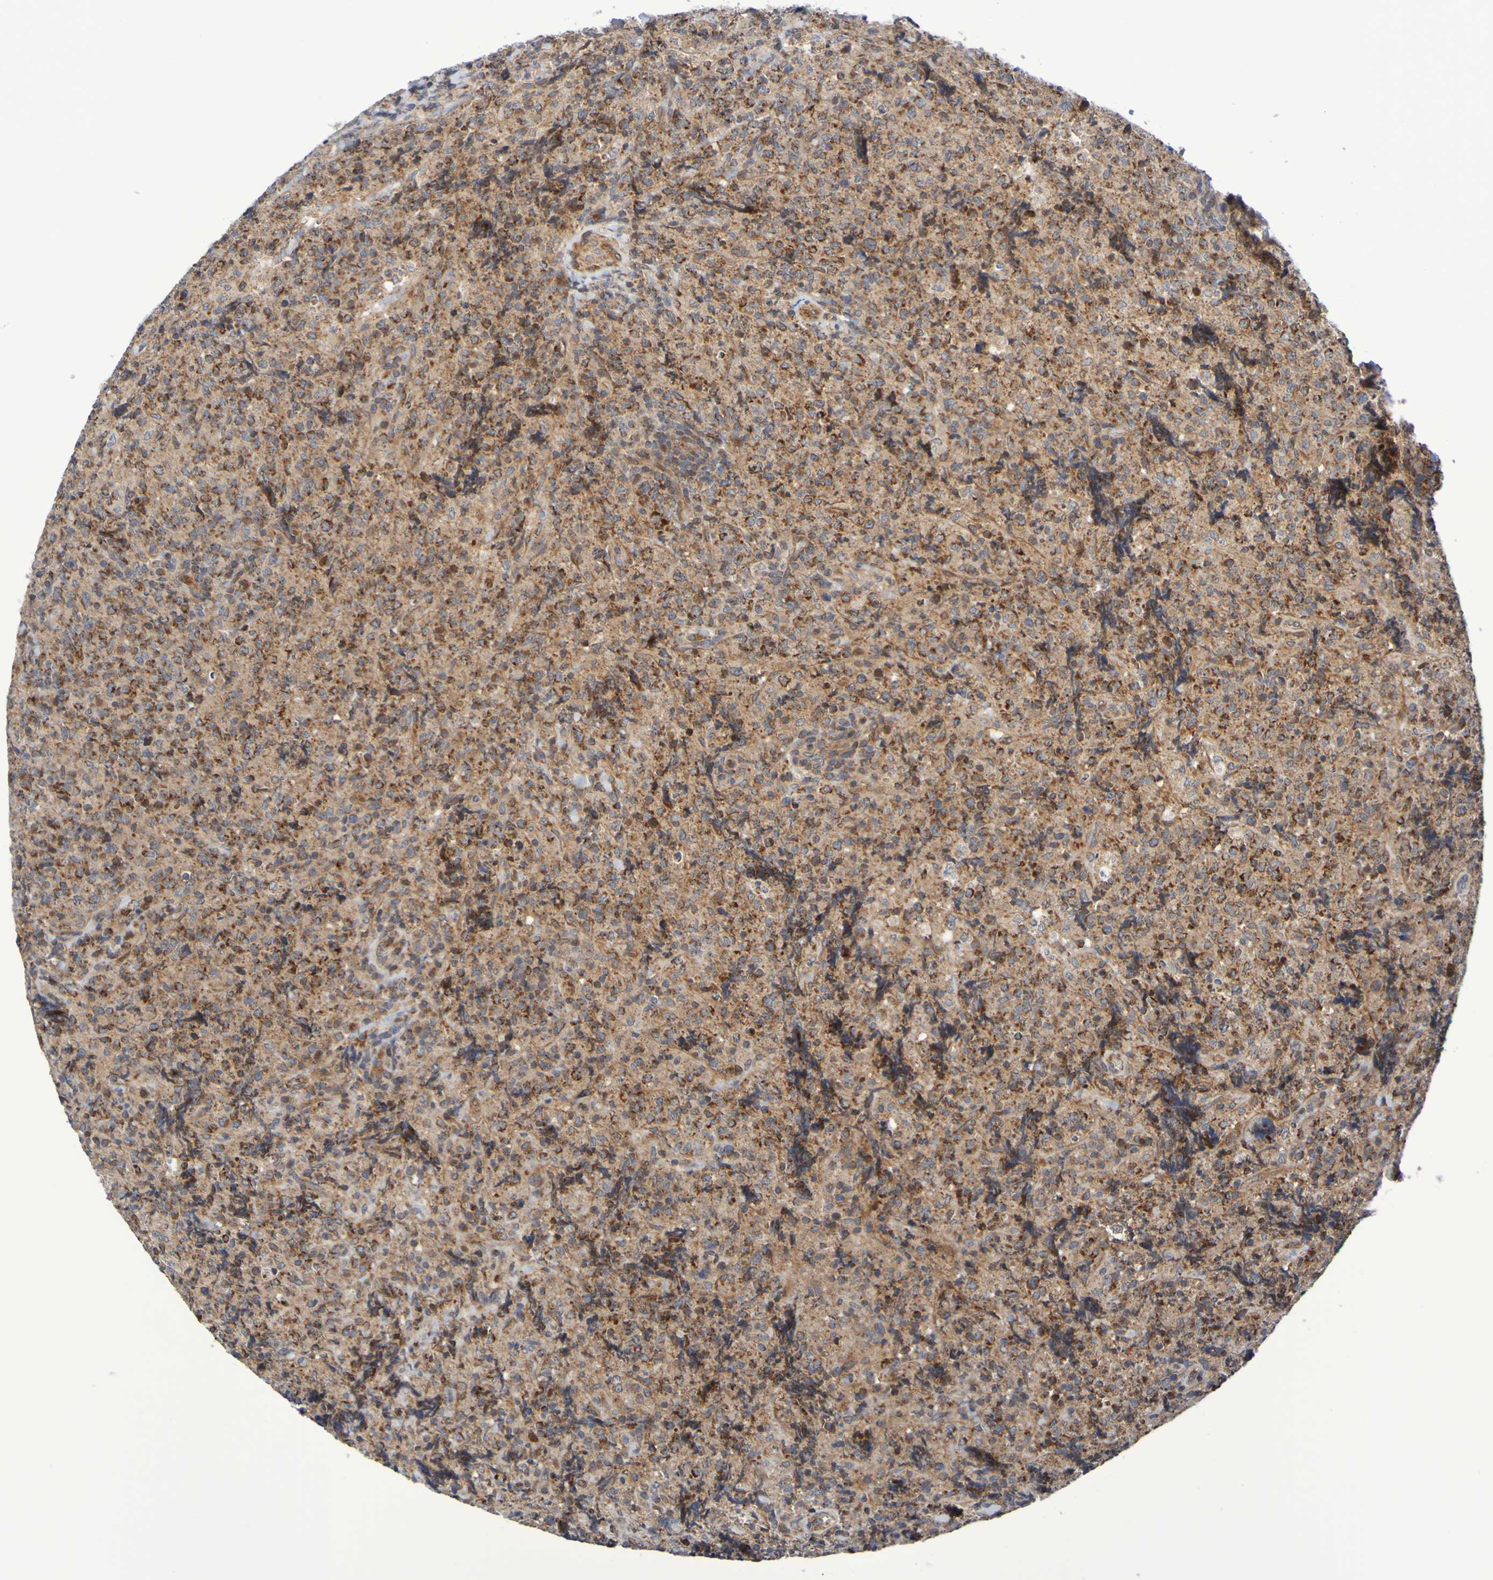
{"staining": {"intensity": "strong", "quantity": "25%-75%", "location": "cytoplasmic/membranous"}, "tissue": "lymphoma", "cell_type": "Tumor cells", "image_type": "cancer", "snomed": [{"axis": "morphology", "description": "Malignant lymphoma, non-Hodgkin's type, High grade"}, {"axis": "topography", "description": "Tonsil"}], "caption": "Protein staining shows strong cytoplasmic/membranous expression in about 25%-75% of tumor cells in malignant lymphoma, non-Hodgkin's type (high-grade).", "gene": "CCDC51", "patient": {"sex": "female", "age": 36}}